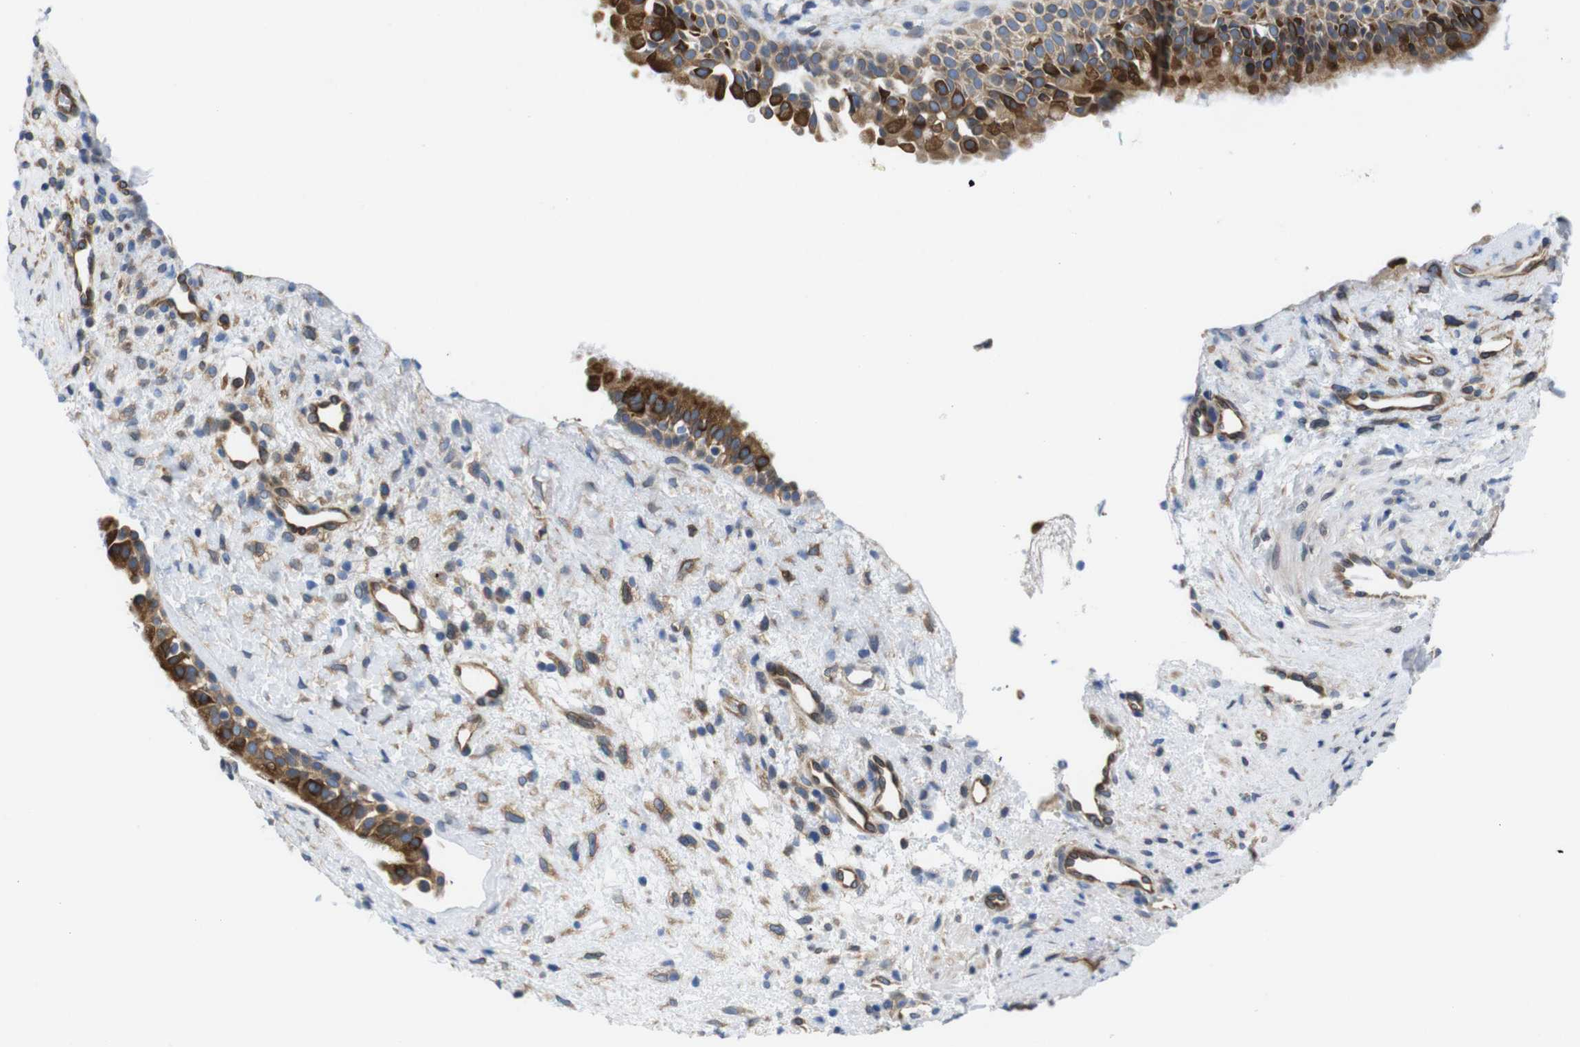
{"staining": {"intensity": "strong", "quantity": ">75%", "location": "cytoplasmic/membranous"}, "tissue": "nasopharynx", "cell_type": "Respiratory epithelial cells", "image_type": "normal", "snomed": [{"axis": "morphology", "description": "Normal tissue, NOS"}, {"axis": "topography", "description": "Nasopharynx"}], "caption": "Nasopharynx stained with immunohistochemistry (IHC) exhibits strong cytoplasmic/membranous positivity in approximately >75% of respiratory epithelial cells.", "gene": "HACD3", "patient": {"sex": "male", "age": 22}}